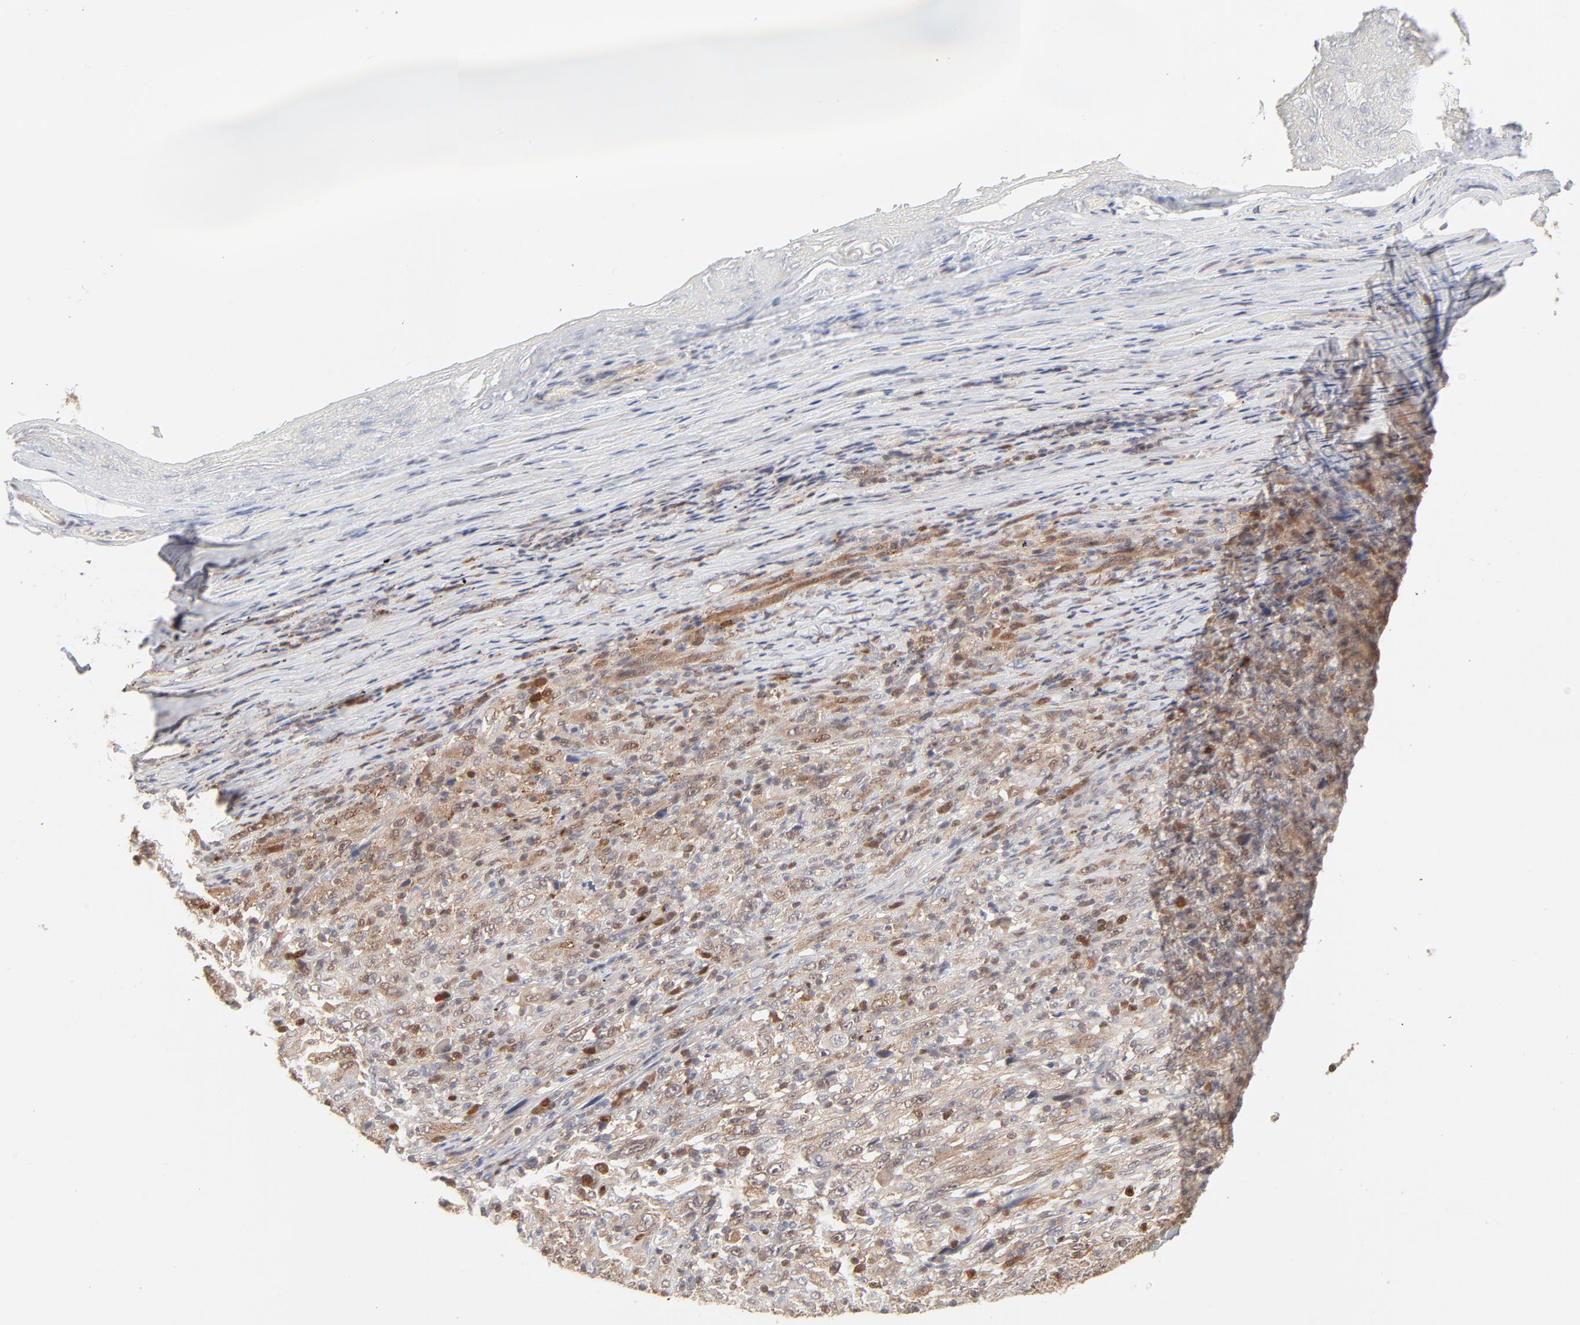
{"staining": {"intensity": "weak", "quantity": ">75%", "location": "cytoplasmic/membranous"}, "tissue": "melanoma", "cell_type": "Tumor cells", "image_type": "cancer", "snomed": [{"axis": "morphology", "description": "Malignant melanoma, Metastatic site"}, {"axis": "topography", "description": "Skin"}], "caption": "A brown stain labels weak cytoplasmic/membranous staining of a protein in malignant melanoma (metastatic site) tumor cells. (DAB (3,3'-diaminobenzidine) = brown stain, brightfield microscopy at high magnification).", "gene": "CDK6", "patient": {"sex": "female", "age": 56}}